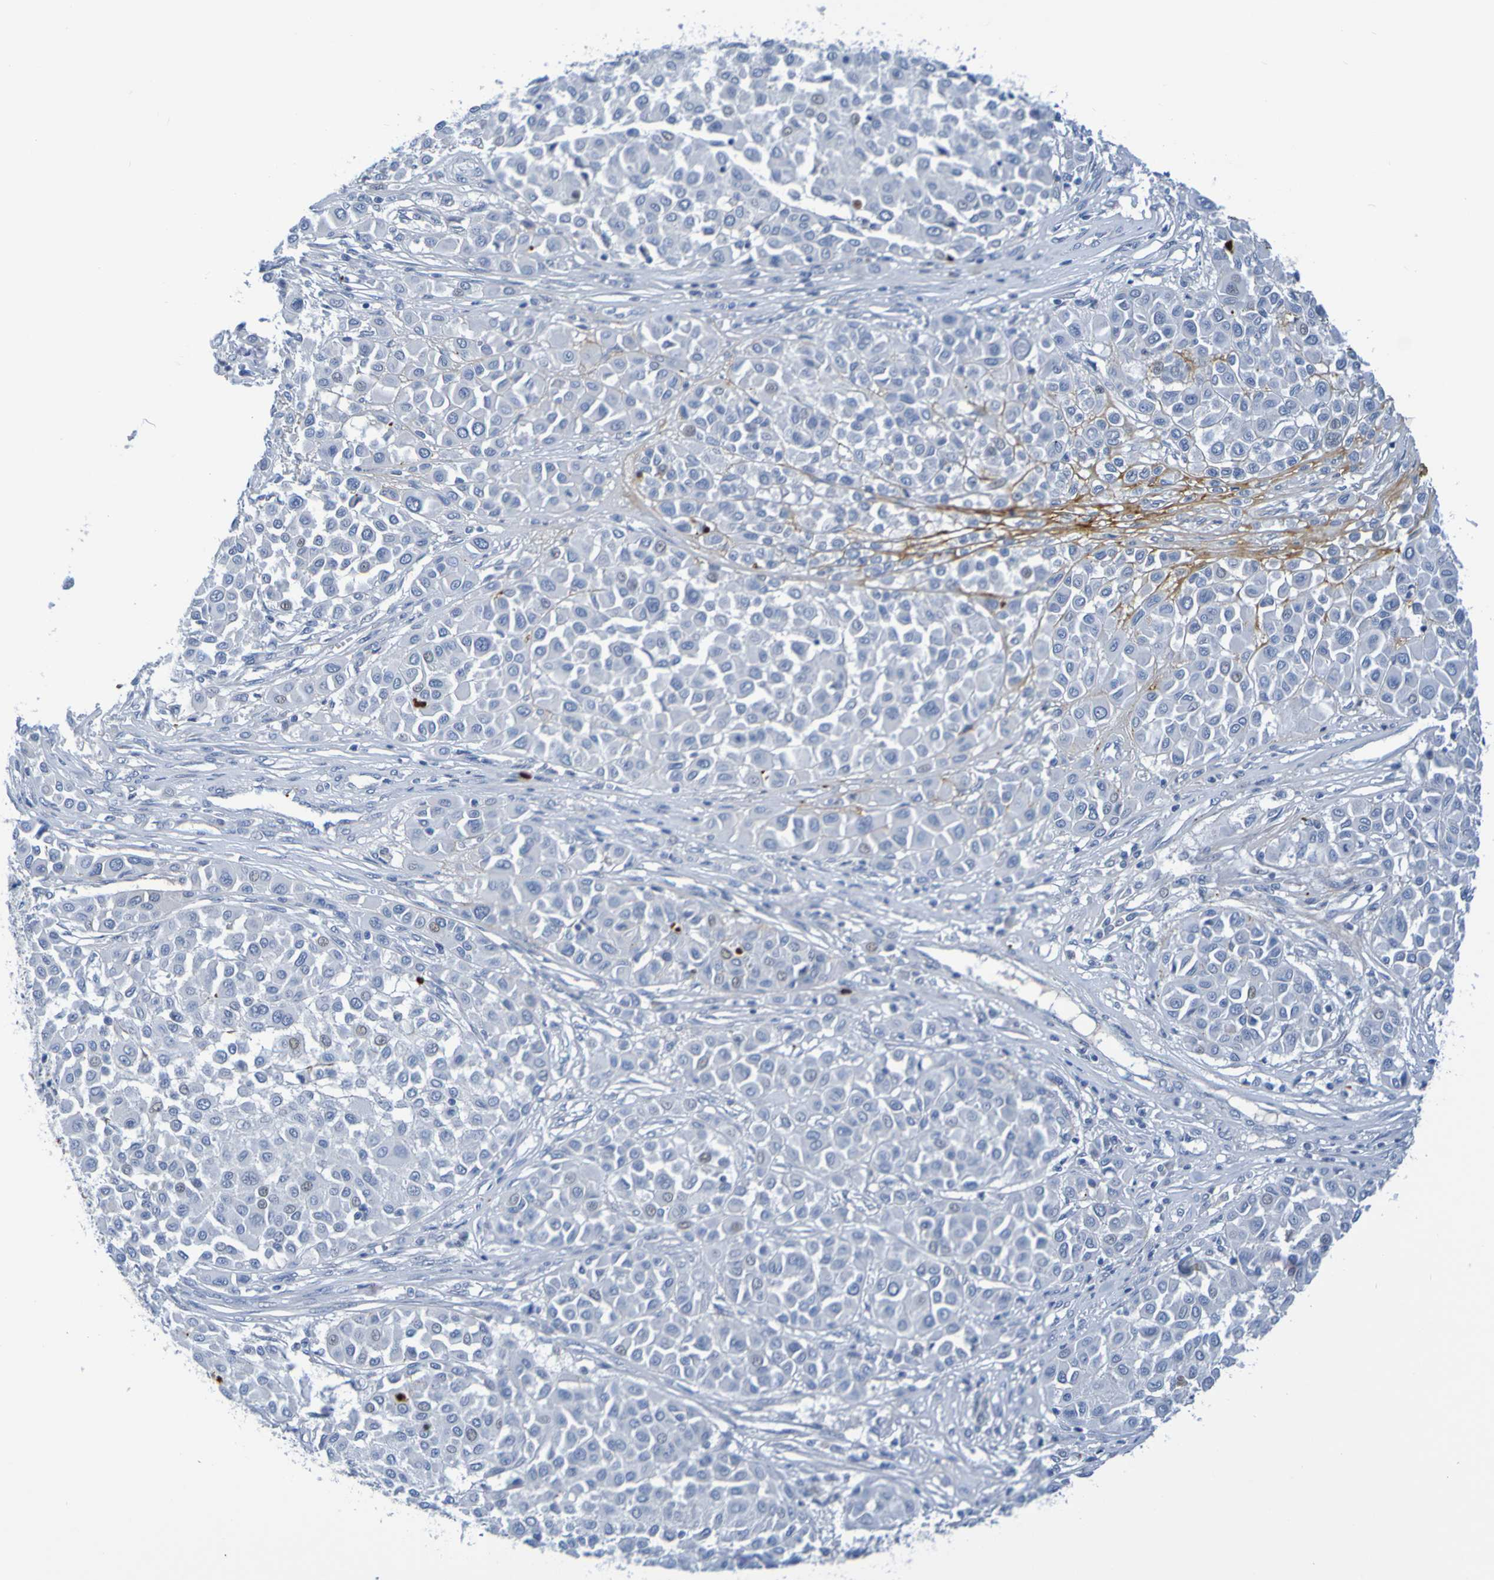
{"staining": {"intensity": "negative", "quantity": "none", "location": "none"}, "tissue": "melanoma", "cell_type": "Tumor cells", "image_type": "cancer", "snomed": [{"axis": "morphology", "description": "Malignant melanoma, Metastatic site"}, {"axis": "topography", "description": "Soft tissue"}], "caption": "The photomicrograph displays no significant staining in tumor cells of melanoma.", "gene": "IL10", "patient": {"sex": "male", "age": 41}}